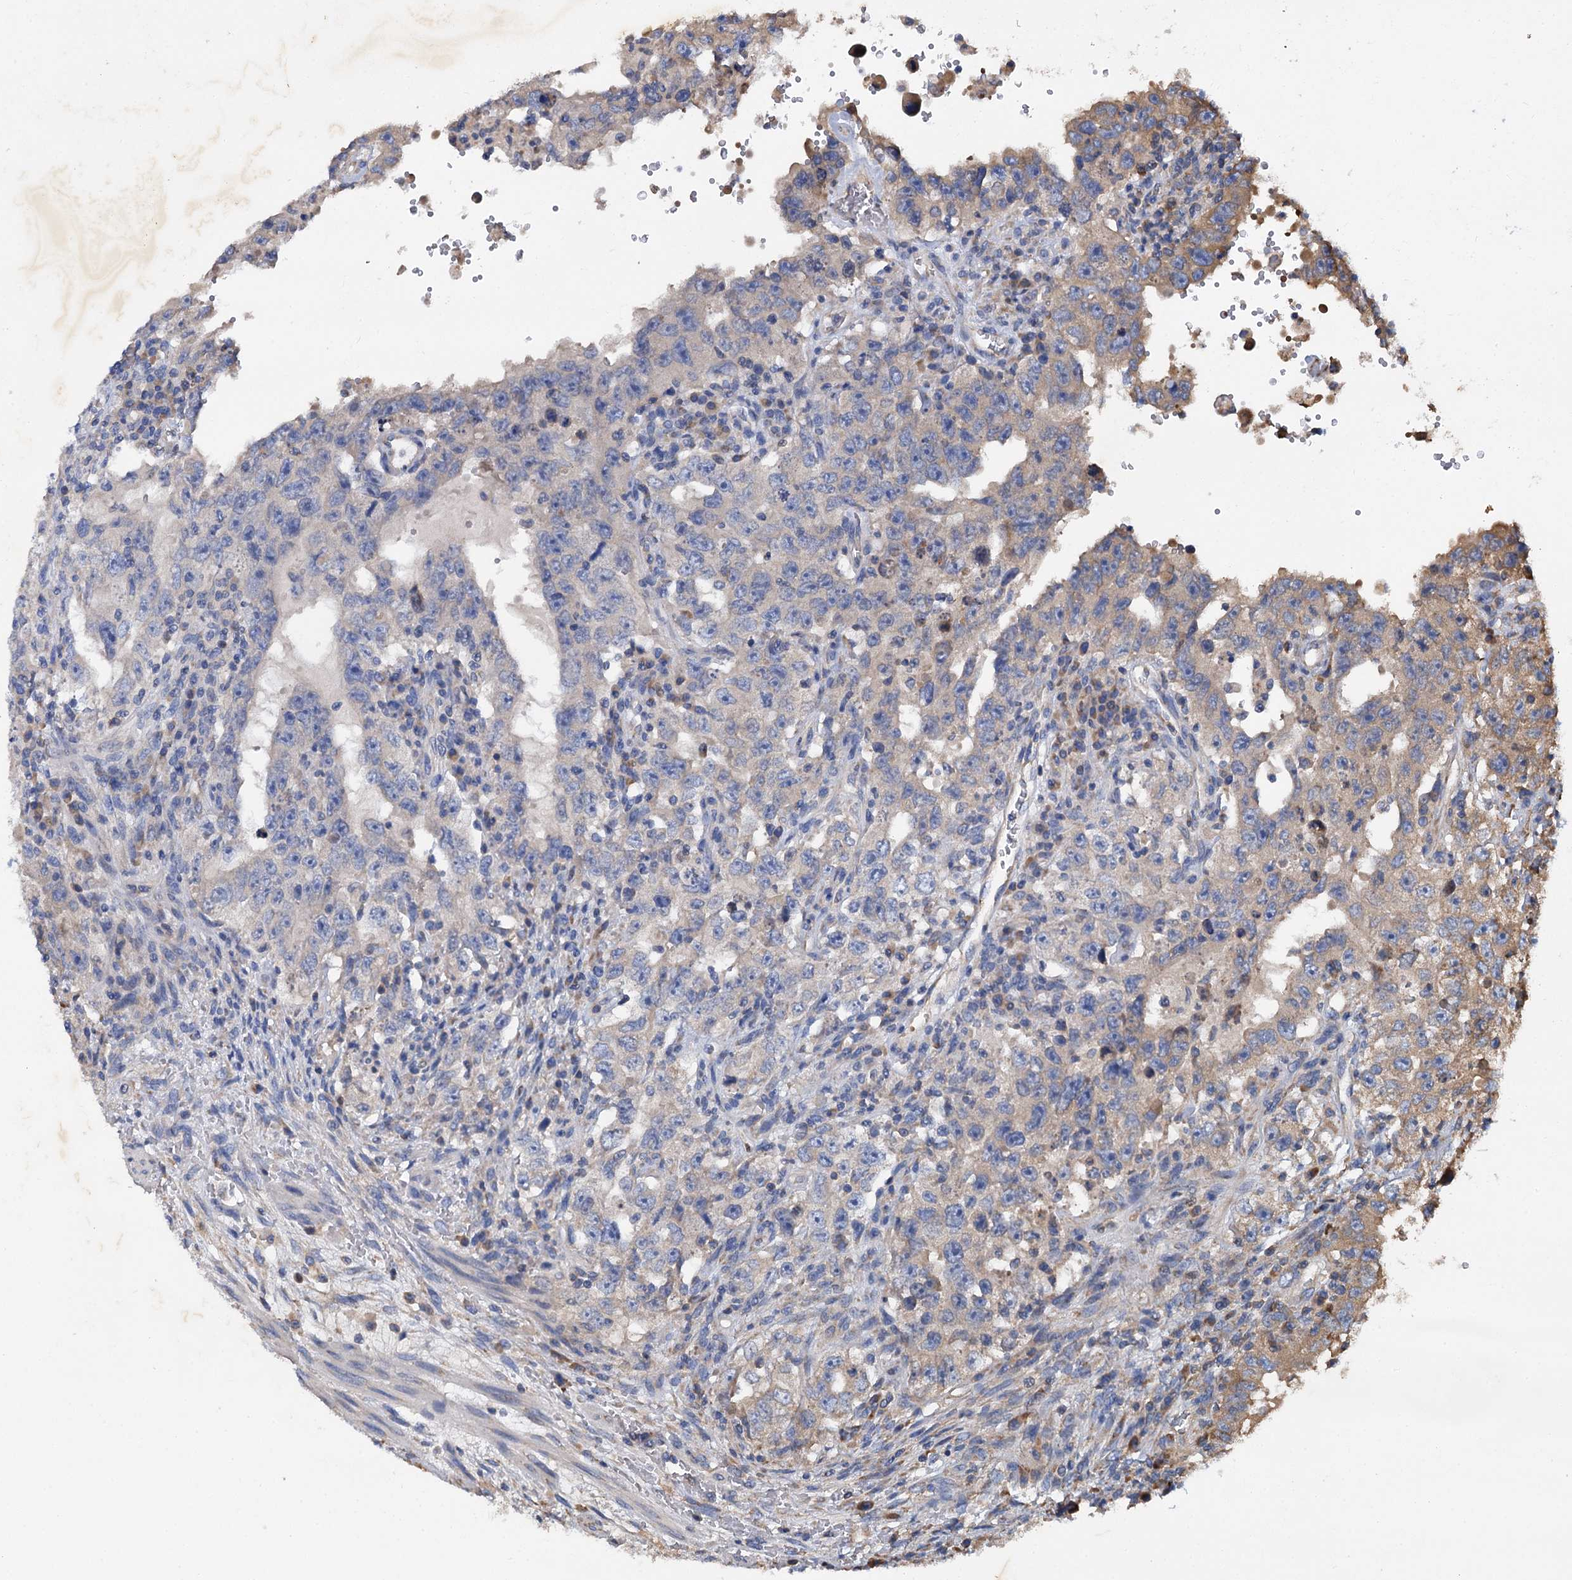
{"staining": {"intensity": "moderate", "quantity": "<25%", "location": "cytoplasmic/membranous"}, "tissue": "testis cancer", "cell_type": "Tumor cells", "image_type": "cancer", "snomed": [{"axis": "morphology", "description": "Carcinoma, Embryonal, NOS"}, {"axis": "topography", "description": "Testis"}], "caption": "The histopathology image reveals staining of testis embryonal carcinoma, revealing moderate cytoplasmic/membranous protein positivity (brown color) within tumor cells. (DAB = brown stain, brightfield microscopy at high magnification).", "gene": "LINS1", "patient": {"sex": "male", "age": 26}}